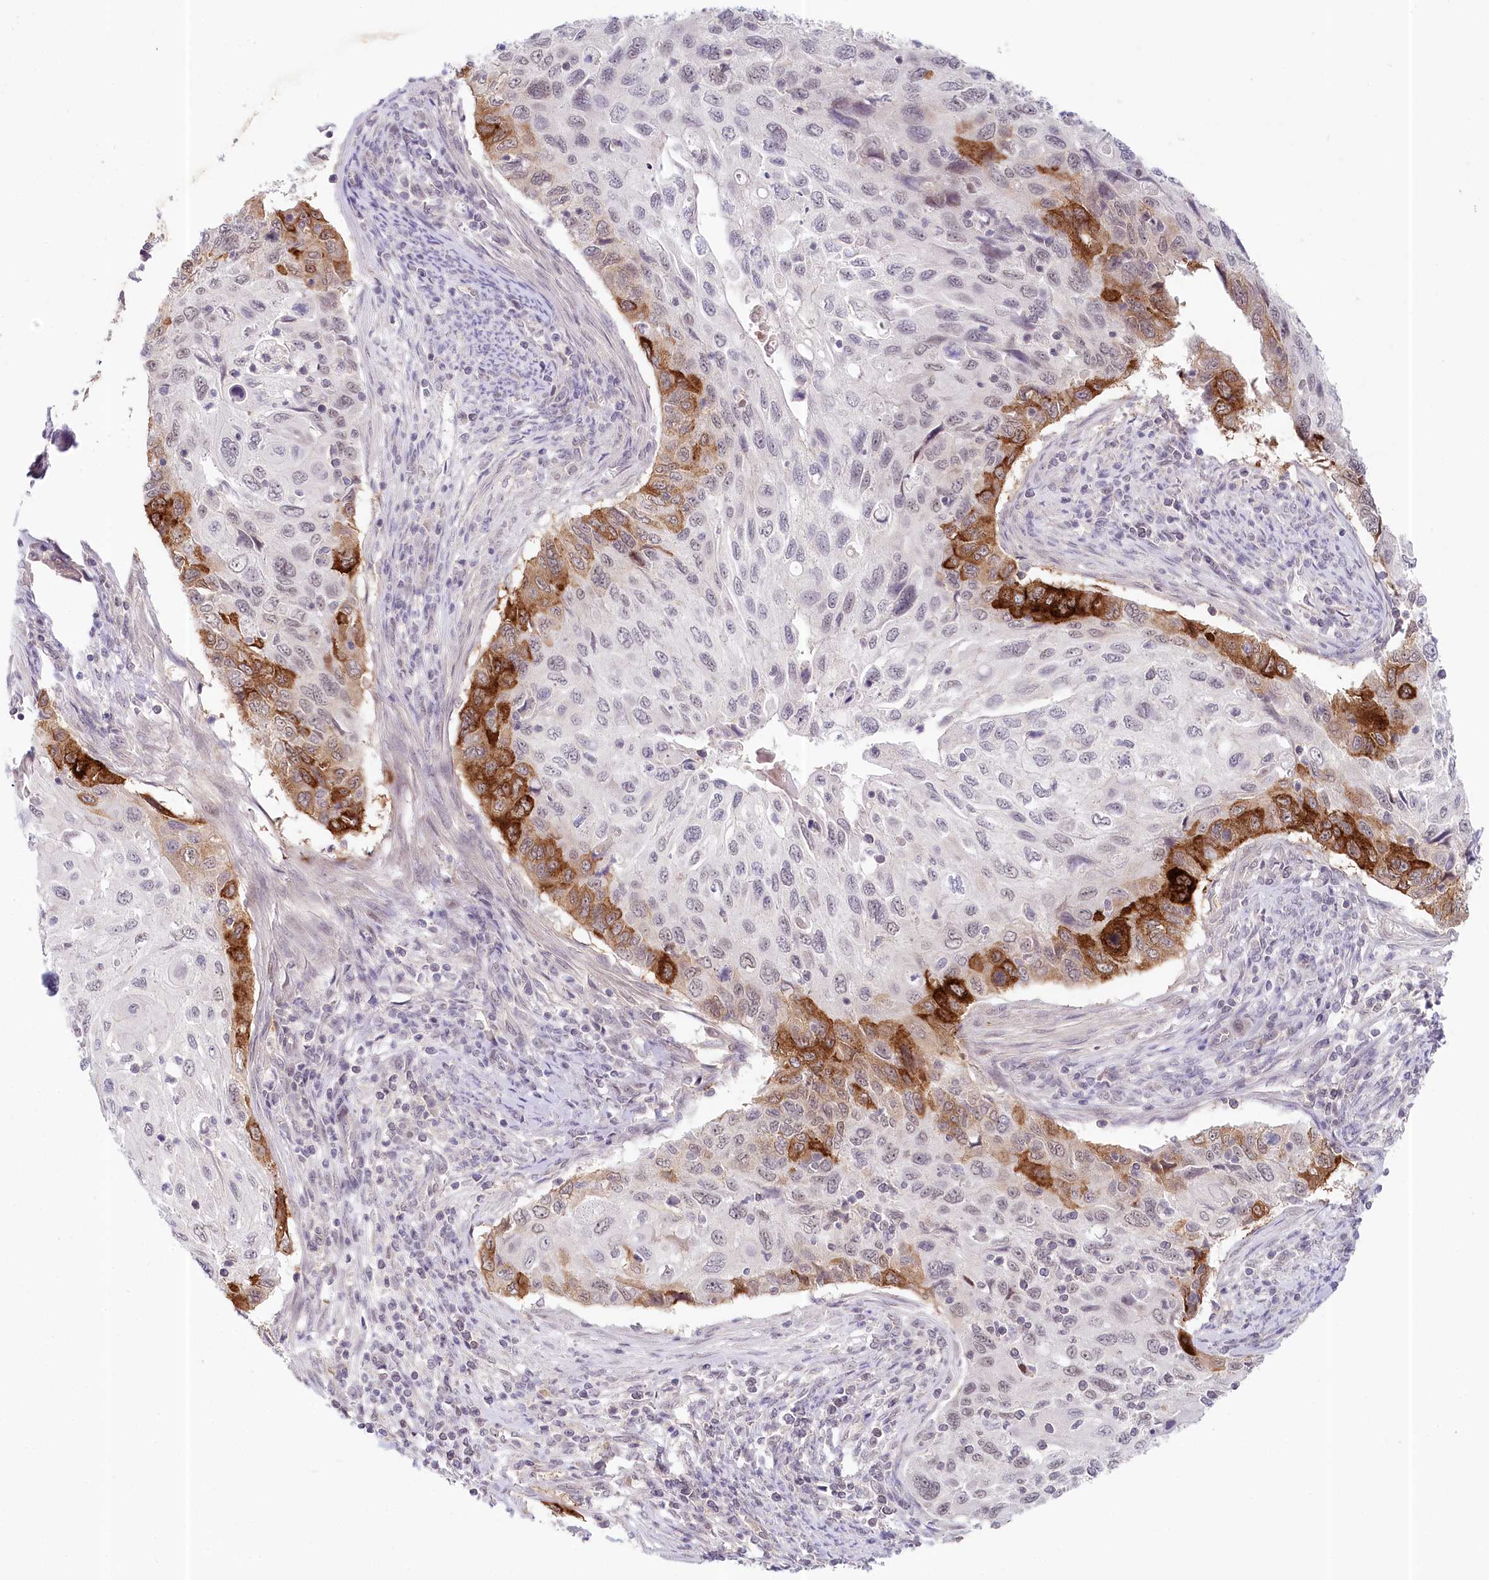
{"staining": {"intensity": "strong", "quantity": "<25%", "location": "cytoplasmic/membranous"}, "tissue": "cervical cancer", "cell_type": "Tumor cells", "image_type": "cancer", "snomed": [{"axis": "morphology", "description": "Squamous cell carcinoma, NOS"}, {"axis": "topography", "description": "Cervix"}], "caption": "Squamous cell carcinoma (cervical) stained with a brown dye displays strong cytoplasmic/membranous positive positivity in approximately <25% of tumor cells.", "gene": "AMTN", "patient": {"sex": "female", "age": 70}}